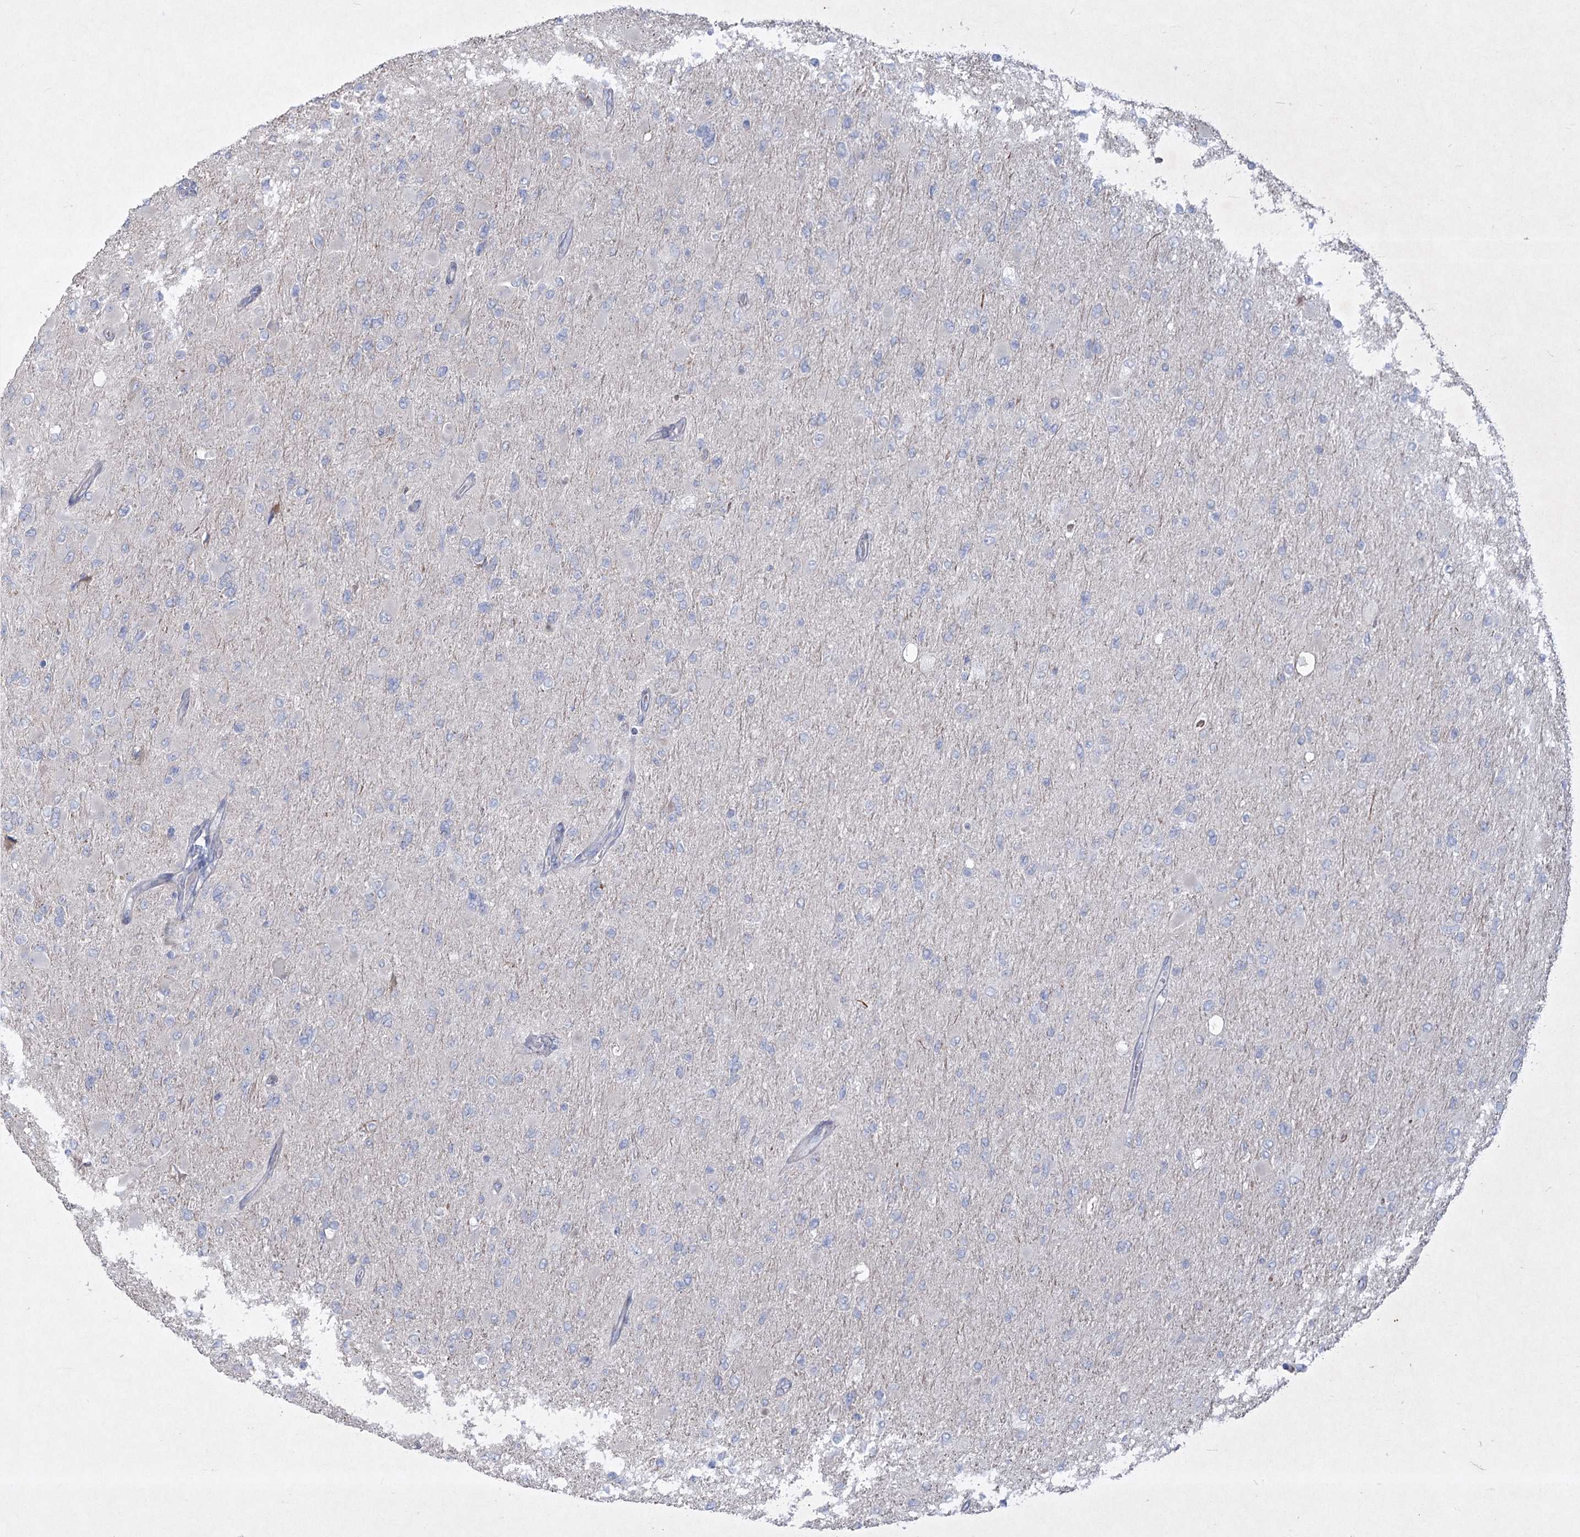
{"staining": {"intensity": "negative", "quantity": "none", "location": "none"}, "tissue": "glioma", "cell_type": "Tumor cells", "image_type": "cancer", "snomed": [{"axis": "morphology", "description": "Glioma, malignant, High grade"}, {"axis": "topography", "description": "Cerebral cortex"}], "caption": "A high-resolution image shows immunohistochemistry (IHC) staining of glioma, which displays no significant staining in tumor cells.", "gene": "PLA2G12A", "patient": {"sex": "female", "age": 36}}